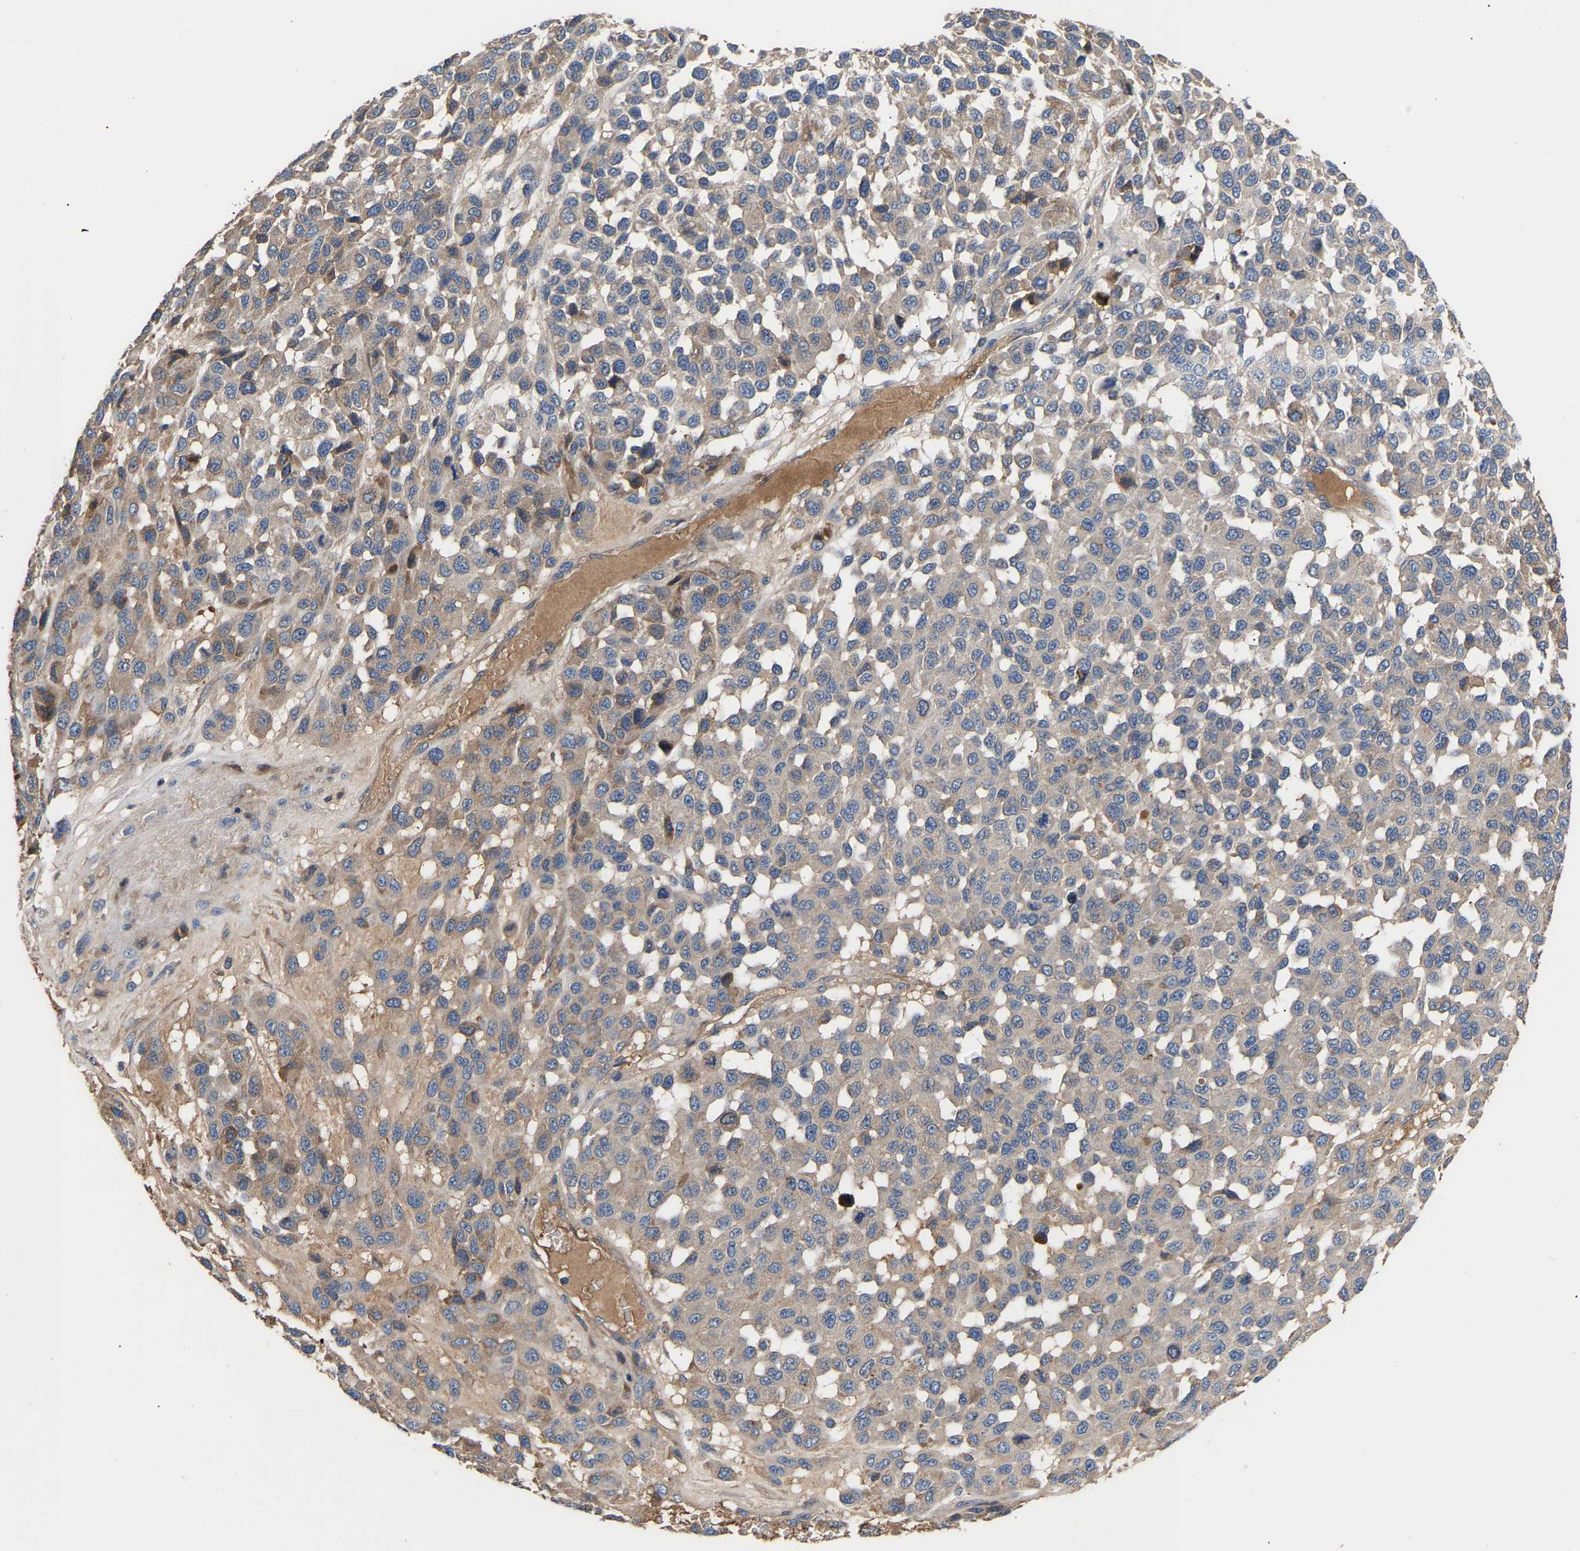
{"staining": {"intensity": "weak", "quantity": "<25%", "location": "cytoplasmic/membranous"}, "tissue": "melanoma", "cell_type": "Tumor cells", "image_type": "cancer", "snomed": [{"axis": "morphology", "description": "Malignant melanoma, NOS"}, {"axis": "topography", "description": "Skin"}], "caption": "Melanoma stained for a protein using IHC exhibits no positivity tumor cells.", "gene": "KASH5", "patient": {"sex": "male", "age": 62}}